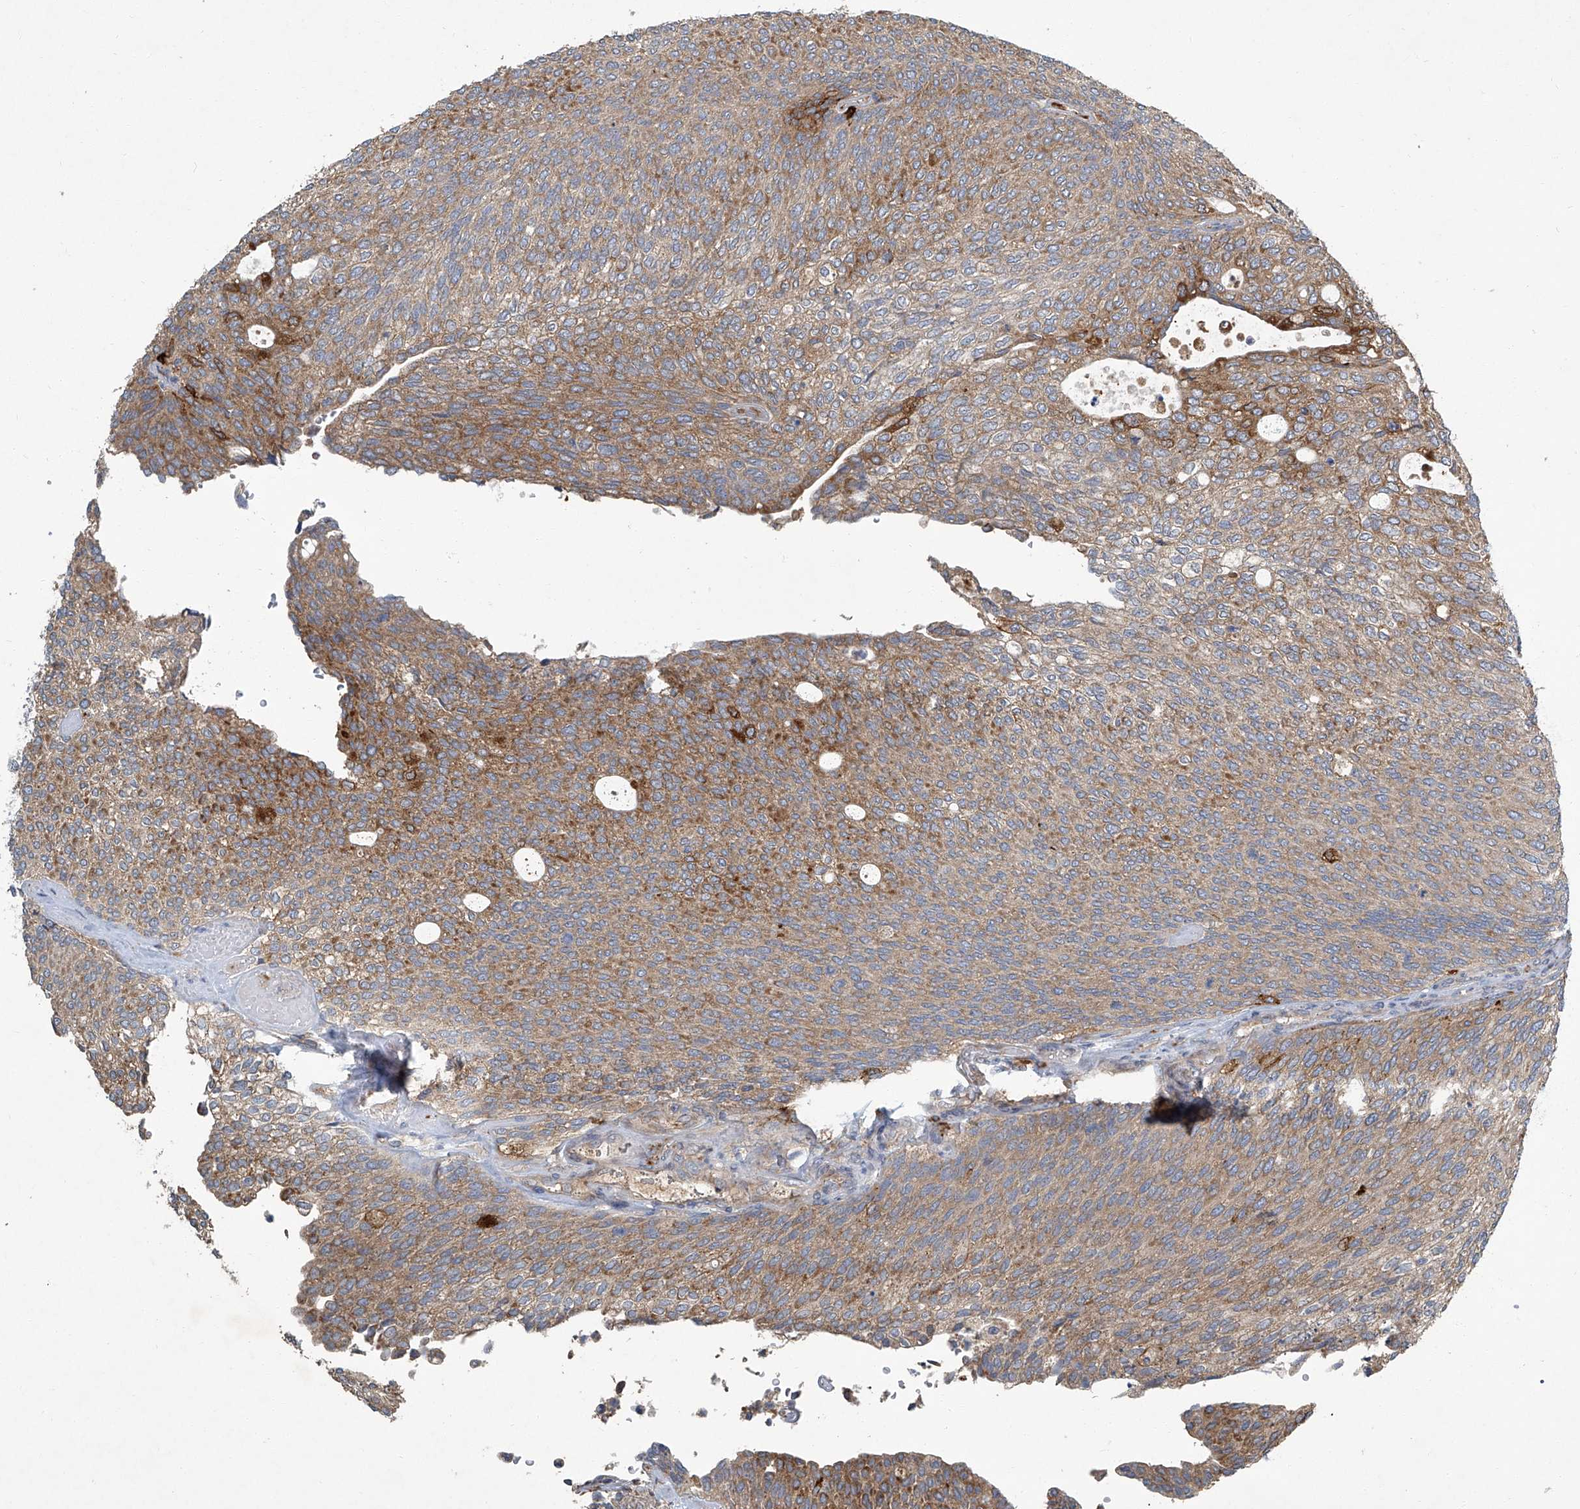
{"staining": {"intensity": "strong", "quantity": "<25%", "location": "cytoplasmic/membranous"}, "tissue": "urothelial cancer", "cell_type": "Tumor cells", "image_type": "cancer", "snomed": [{"axis": "morphology", "description": "Urothelial carcinoma, Low grade"}, {"axis": "topography", "description": "Urinary bladder"}], "caption": "Immunohistochemical staining of human urothelial carcinoma (low-grade) shows medium levels of strong cytoplasmic/membranous expression in approximately <25% of tumor cells.", "gene": "FAM167A", "patient": {"sex": "female", "age": 79}}